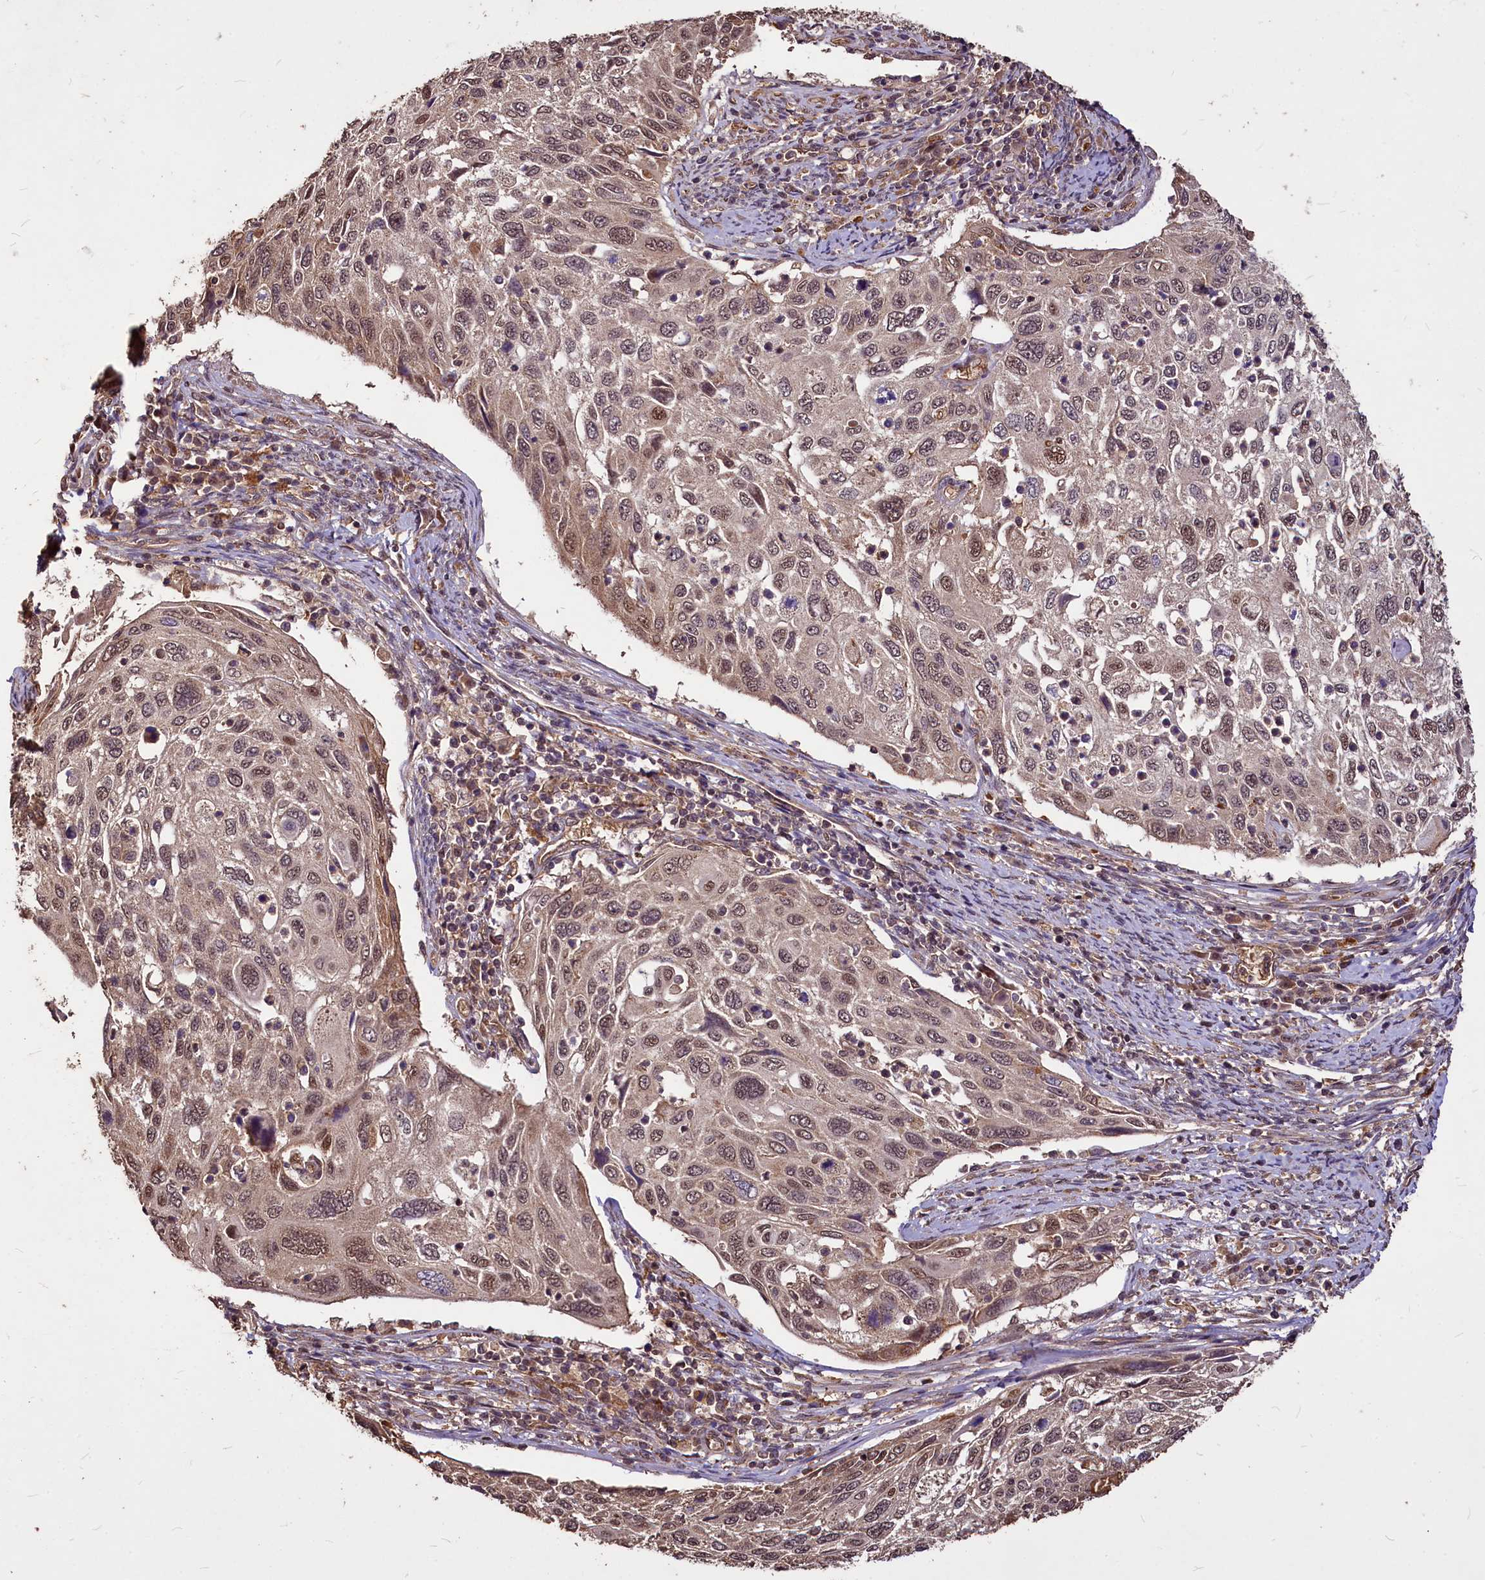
{"staining": {"intensity": "moderate", "quantity": ">75%", "location": "nuclear"}, "tissue": "cervical cancer", "cell_type": "Tumor cells", "image_type": "cancer", "snomed": [{"axis": "morphology", "description": "Squamous cell carcinoma, NOS"}, {"axis": "topography", "description": "Cervix"}], "caption": "A brown stain labels moderate nuclear positivity of a protein in cervical squamous cell carcinoma tumor cells. The protein of interest is shown in brown color, while the nuclei are stained blue.", "gene": "VPS51", "patient": {"sex": "female", "age": 70}}